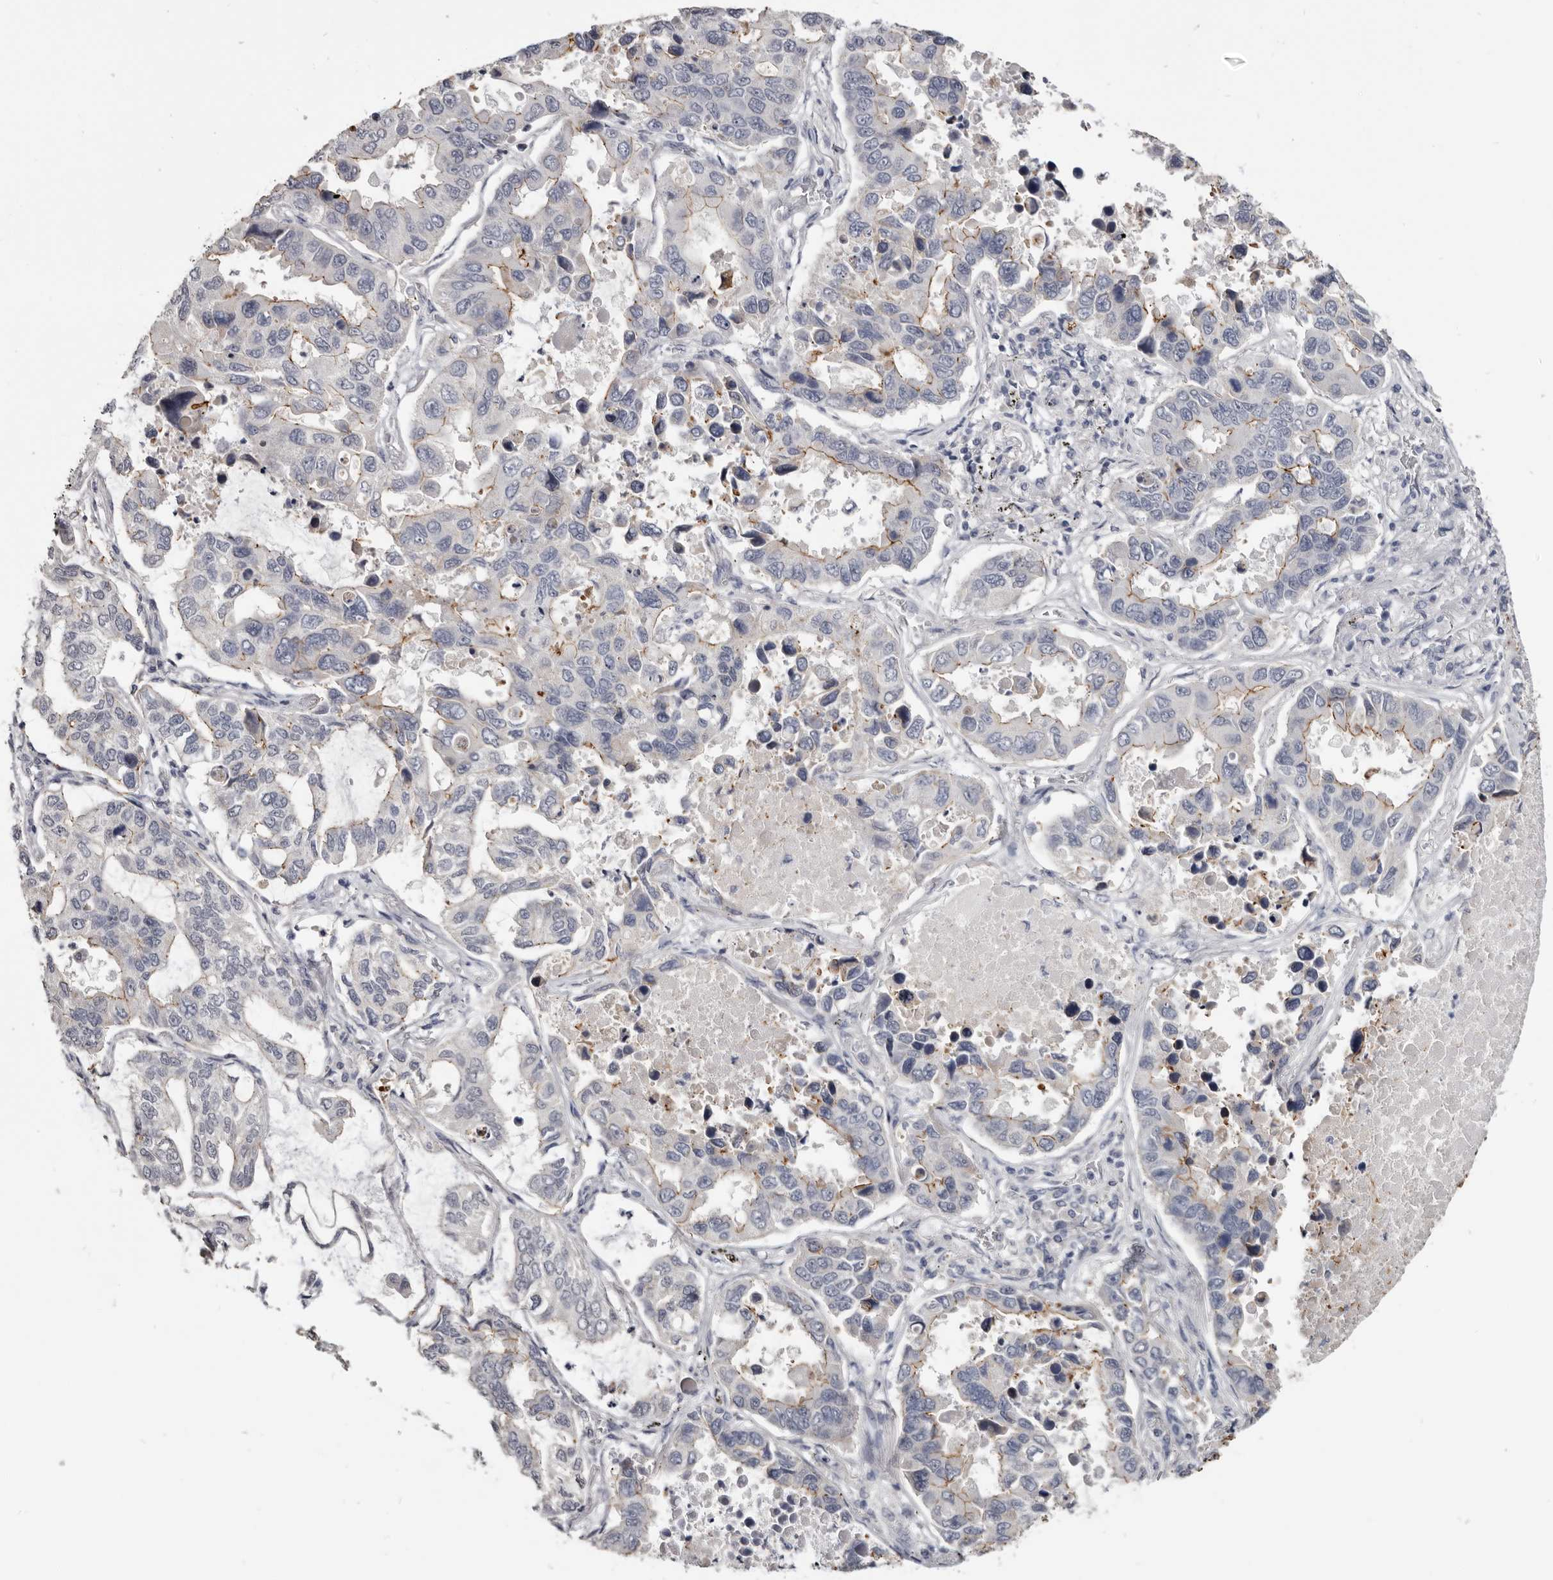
{"staining": {"intensity": "moderate", "quantity": "<25%", "location": "cytoplasmic/membranous"}, "tissue": "lung cancer", "cell_type": "Tumor cells", "image_type": "cancer", "snomed": [{"axis": "morphology", "description": "Adenocarcinoma, NOS"}, {"axis": "topography", "description": "Lung"}], "caption": "IHC of lung cancer (adenocarcinoma) displays low levels of moderate cytoplasmic/membranous positivity in approximately <25% of tumor cells.", "gene": "CGN", "patient": {"sex": "male", "age": 64}}